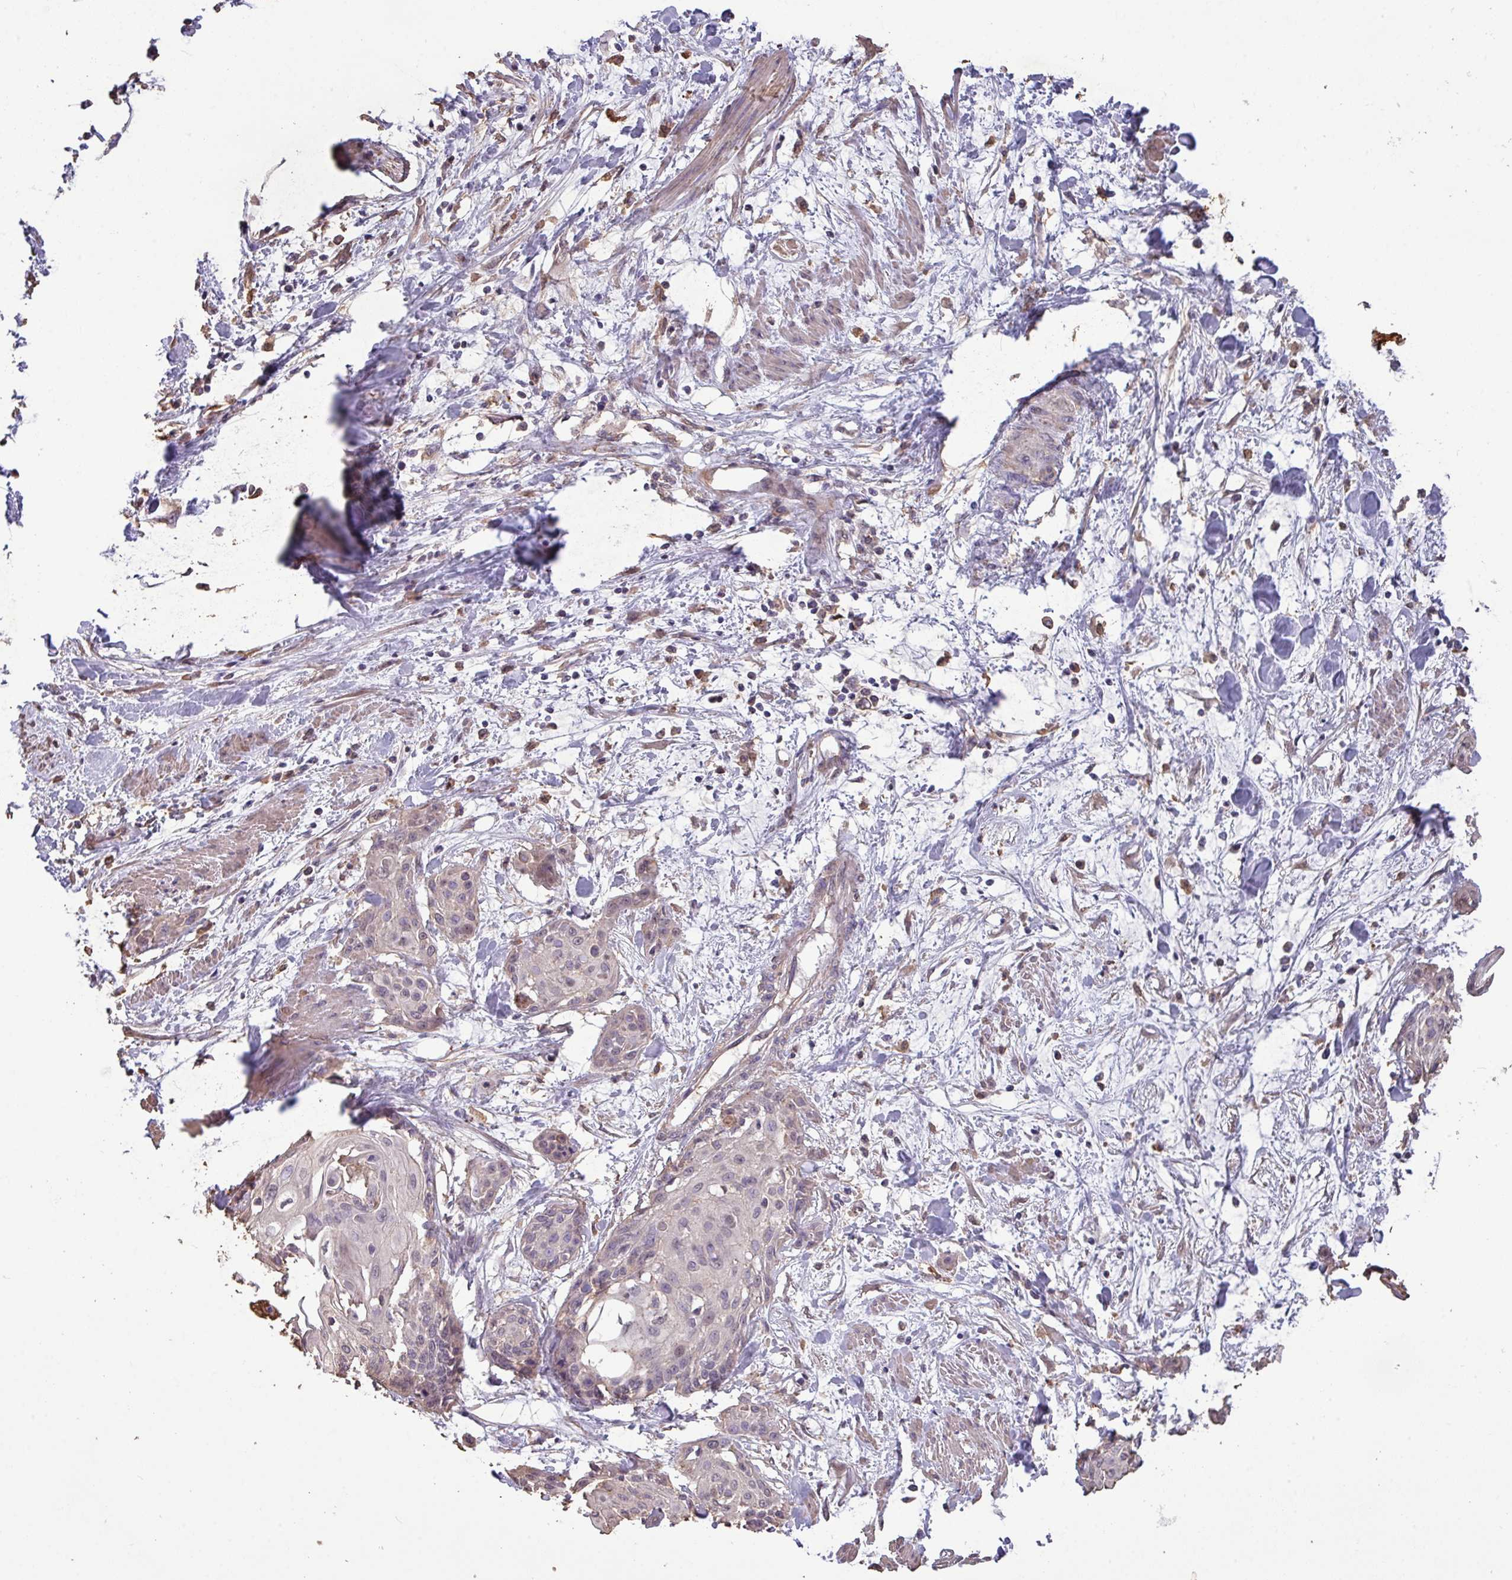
{"staining": {"intensity": "negative", "quantity": "none", "location": "none"}, "tissue": "cervical cancer", "cell_type": "Tumor cells", "image_type": "cancer", "snomed": [{"axis": "morphology", "description": "Squamous cell carcinoma, NOS"}, {"axis": "topography", "description": "Cervix"}], "caption": "Tumor cells are negative for protein expression in human cervical cancer (squamous cell carcinoma).", "gene": "CAMK2B", "patient": {"sex": "female", "age": 57}}